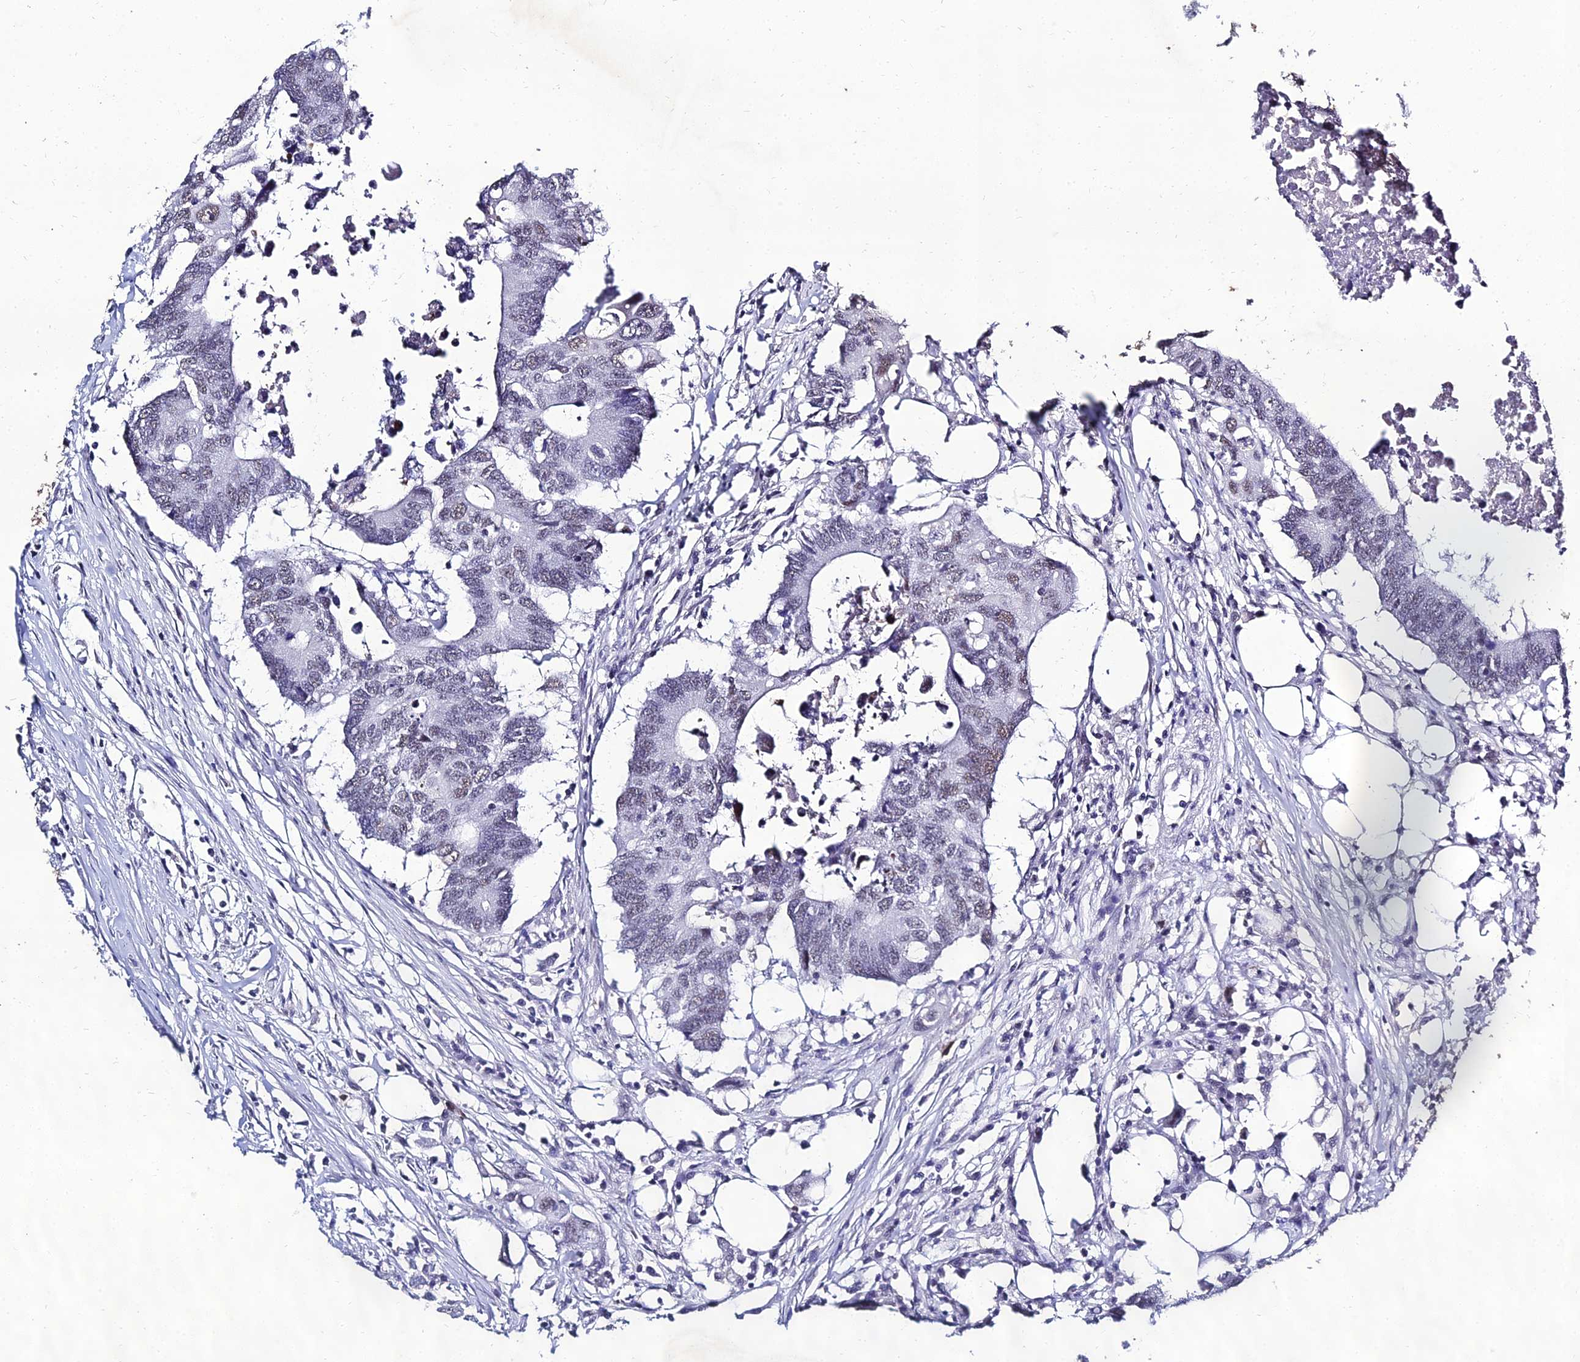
{"staining": {"intensity": "weak", "quantity": "<25%", "location": "nuclear"}, "tissue": "colorectal cancer", "cell_type": "Tumor cells", "image_type": "cancer", "snomed": [{"axis": "morphology", "description": "Adenocarcinoma, NOS"}, {"axis": "topography", "description": "Colon"}], "caption": "Tumor cells show no significant protein positivity in colorectal cancer. (DAB (3,3'-diaminobenzidine) immunohistochemistry (IHC), high magnification).", "gene": "PPP4R2", "patient": {"sex": "male", "age": 71}}